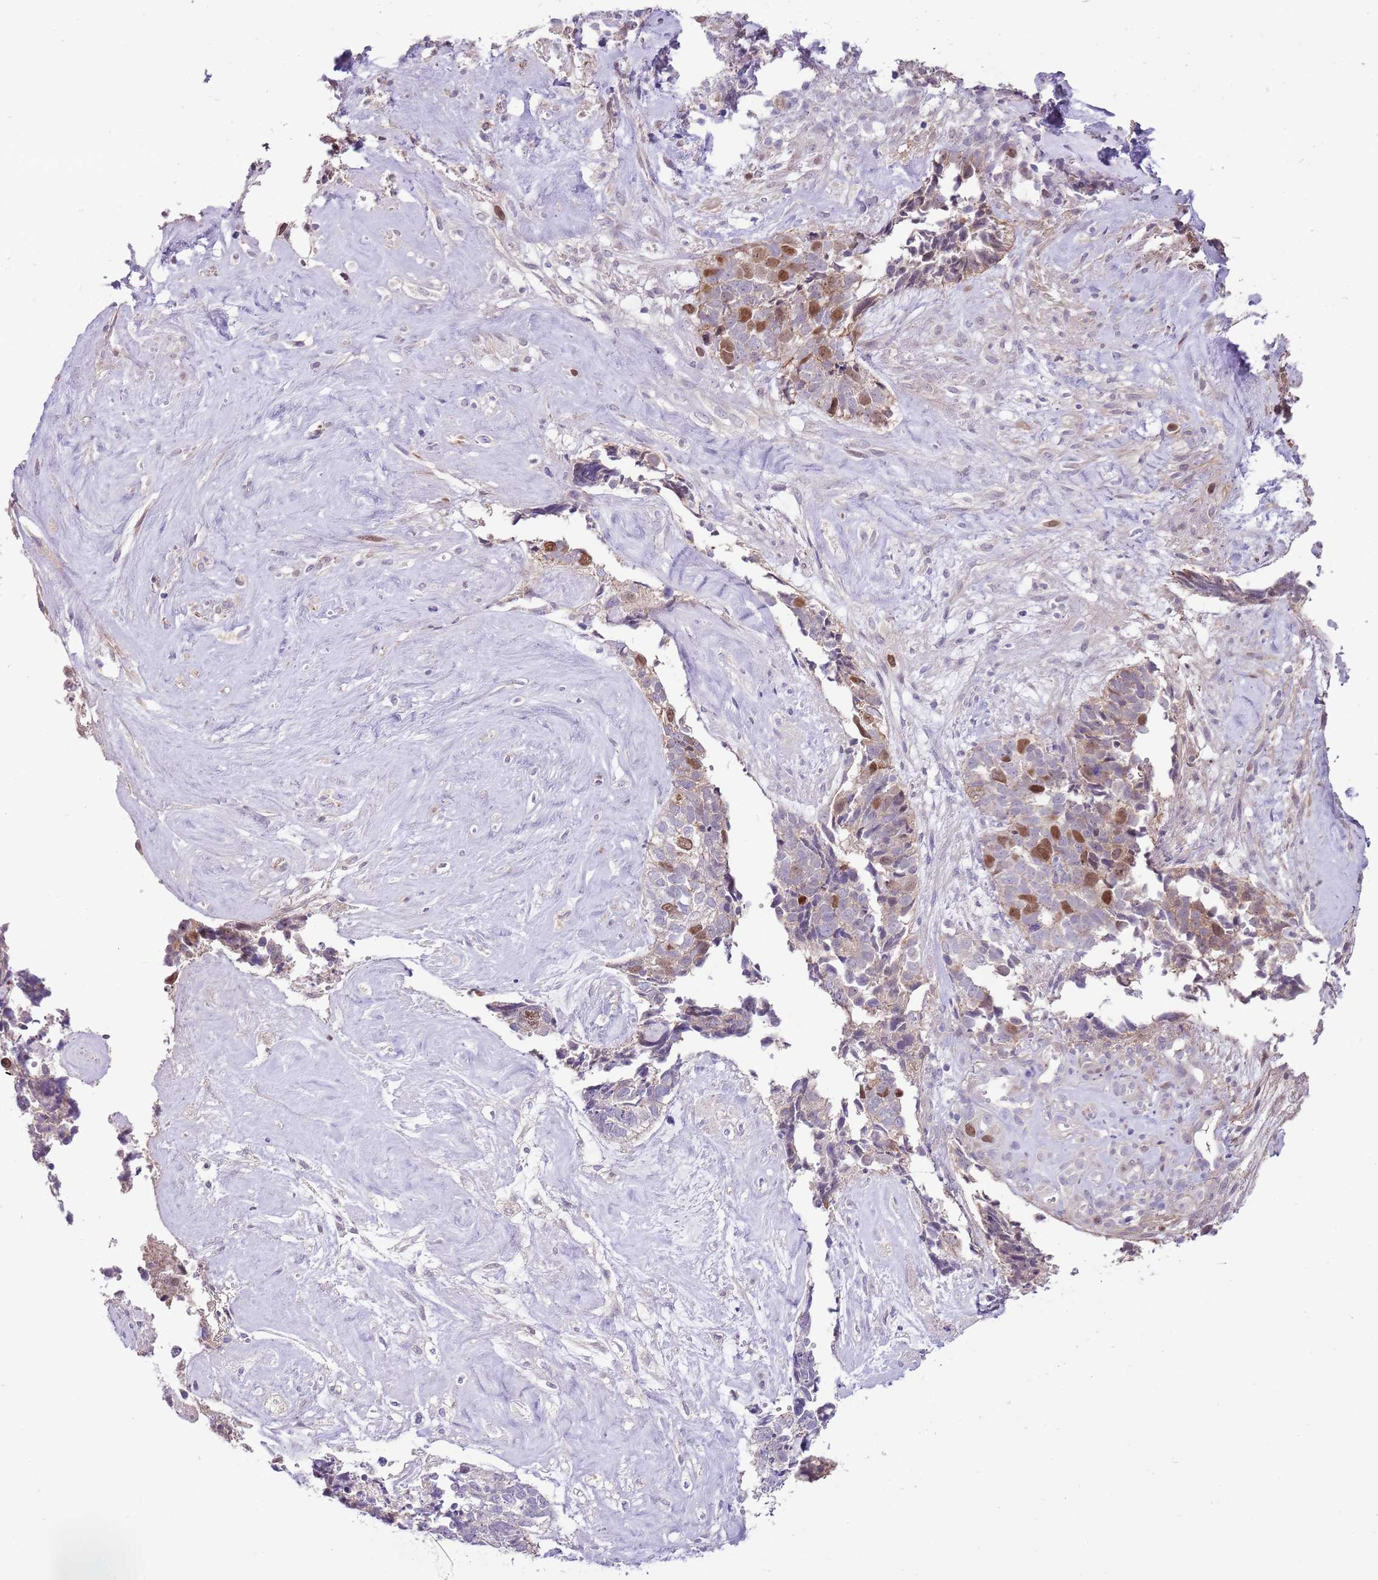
{"staining": {"intensity": "moderate", "quantity": "<25%", "location": "nuclear"}, "tissue": "cervical cancer", "cell_type": "Tumor cells", "image_type": "cancer", "snomed": [{"axis": "morphology", "description": "Squamous cell carcinoma, NOS"}, {"axis": "topography", "description": "Cervix"}], "caption": "High-magnification brightfield microscopy of cervical cancer (squamous cell carcinoma) stained with DAB (brown) and counterstained with hematoxylin (blue). tumor cells exhibit moderate nuclear positivity is seen in approximately<25% of cells.", "gene": "FBRSL1", "patient": {"sex": "female", "age": 63}}